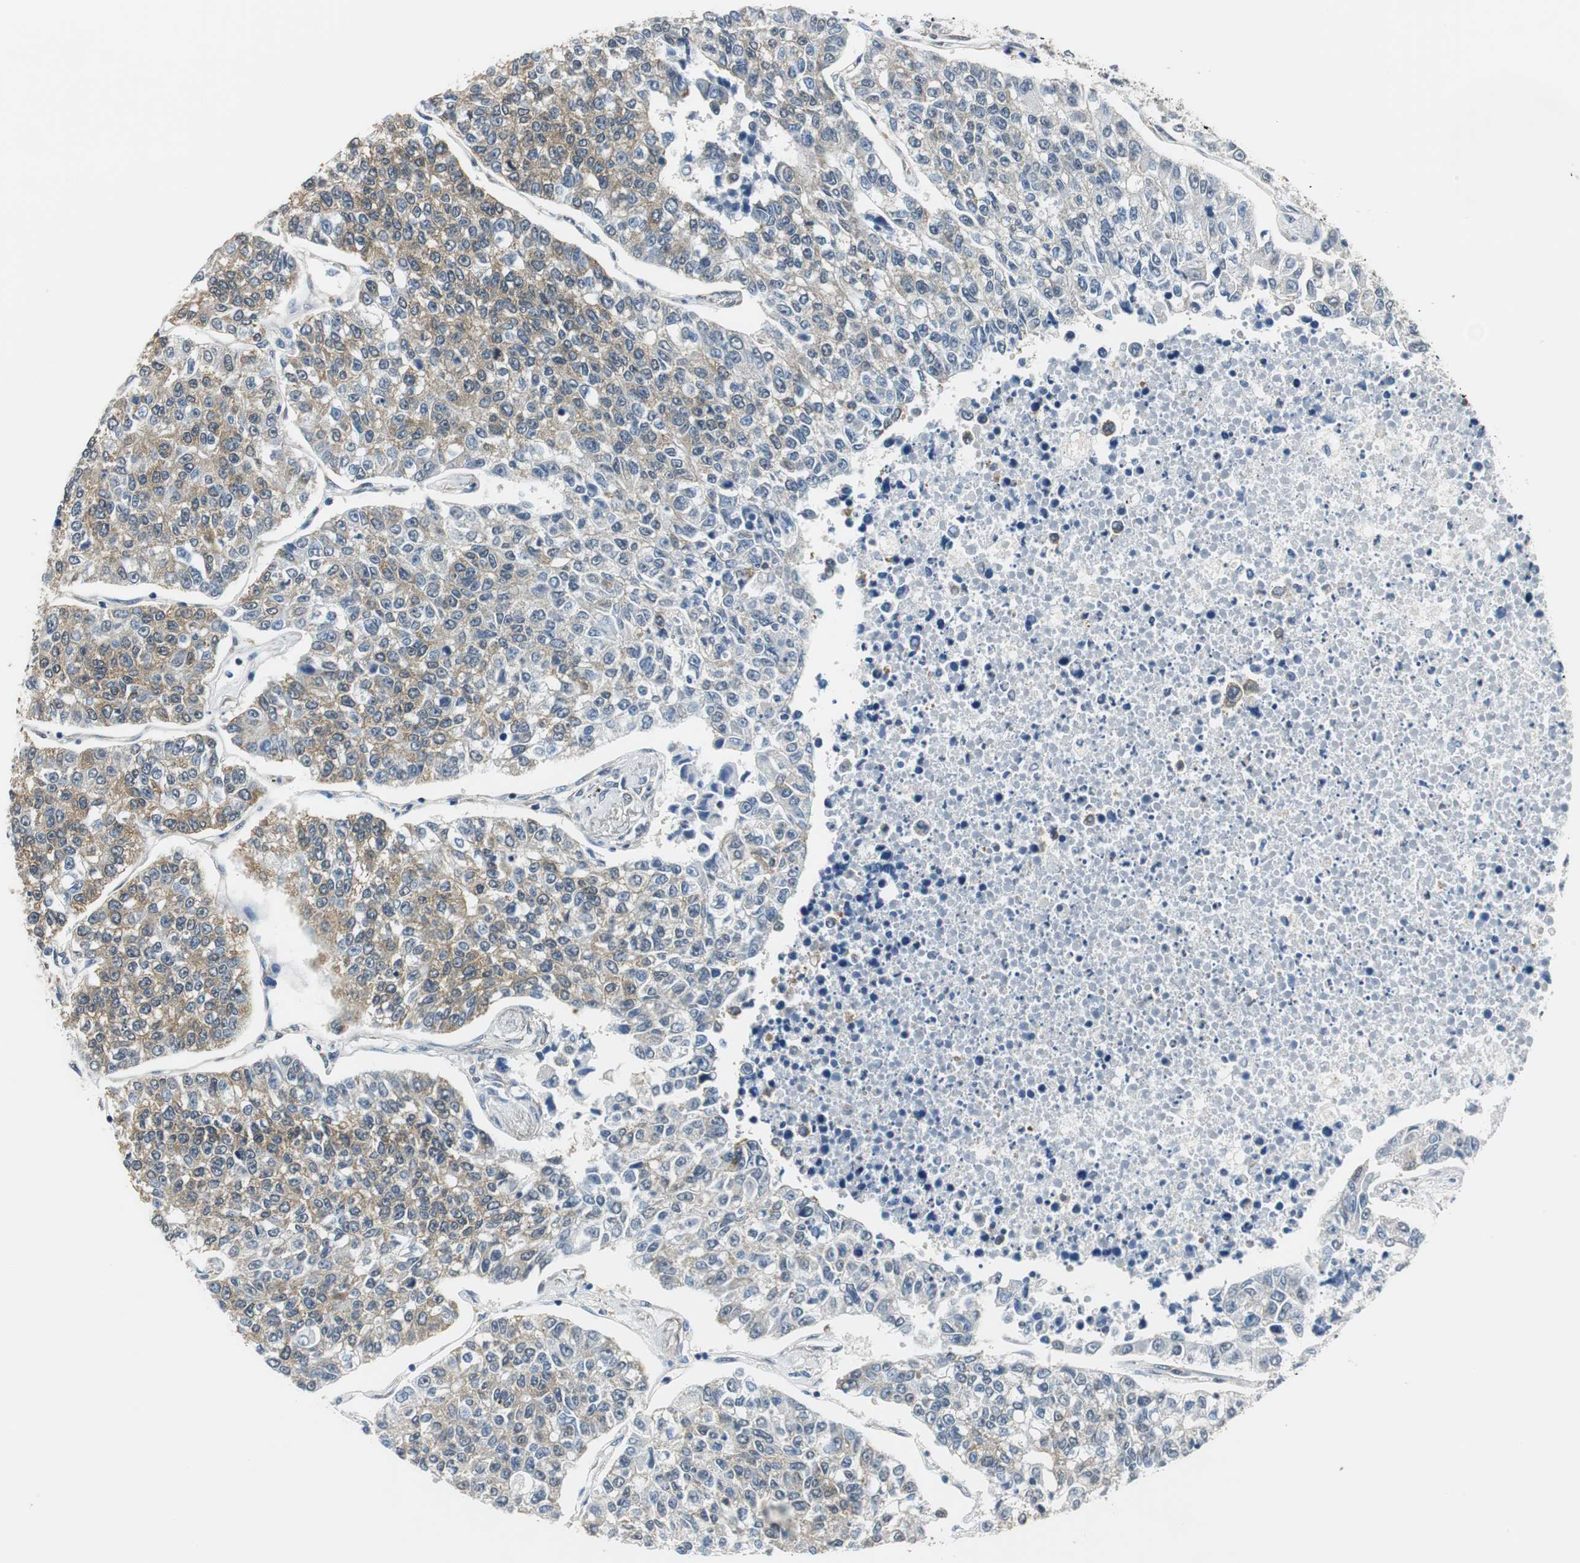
{"staining": {"intensity": "moderate", "quantity": ">75%", "location": "cytoplasmic/membranous"}, "tissue": "lung cancer", "cell_type": "Tumor cells", "image_type": "cancer", "snomed": [{"axis": "morphology", "description": "Adenocarcinoma, NOS"}, {"axis": "topography", "description": "Lung"}], "caption": "Tumor cells reveal moderate cytoplasmic/membranous staining in approximately >75% of cells in adenocarcinoma (lung).", "gene": "CNOT3", "patient": {"sex": "male", "age": 49}}